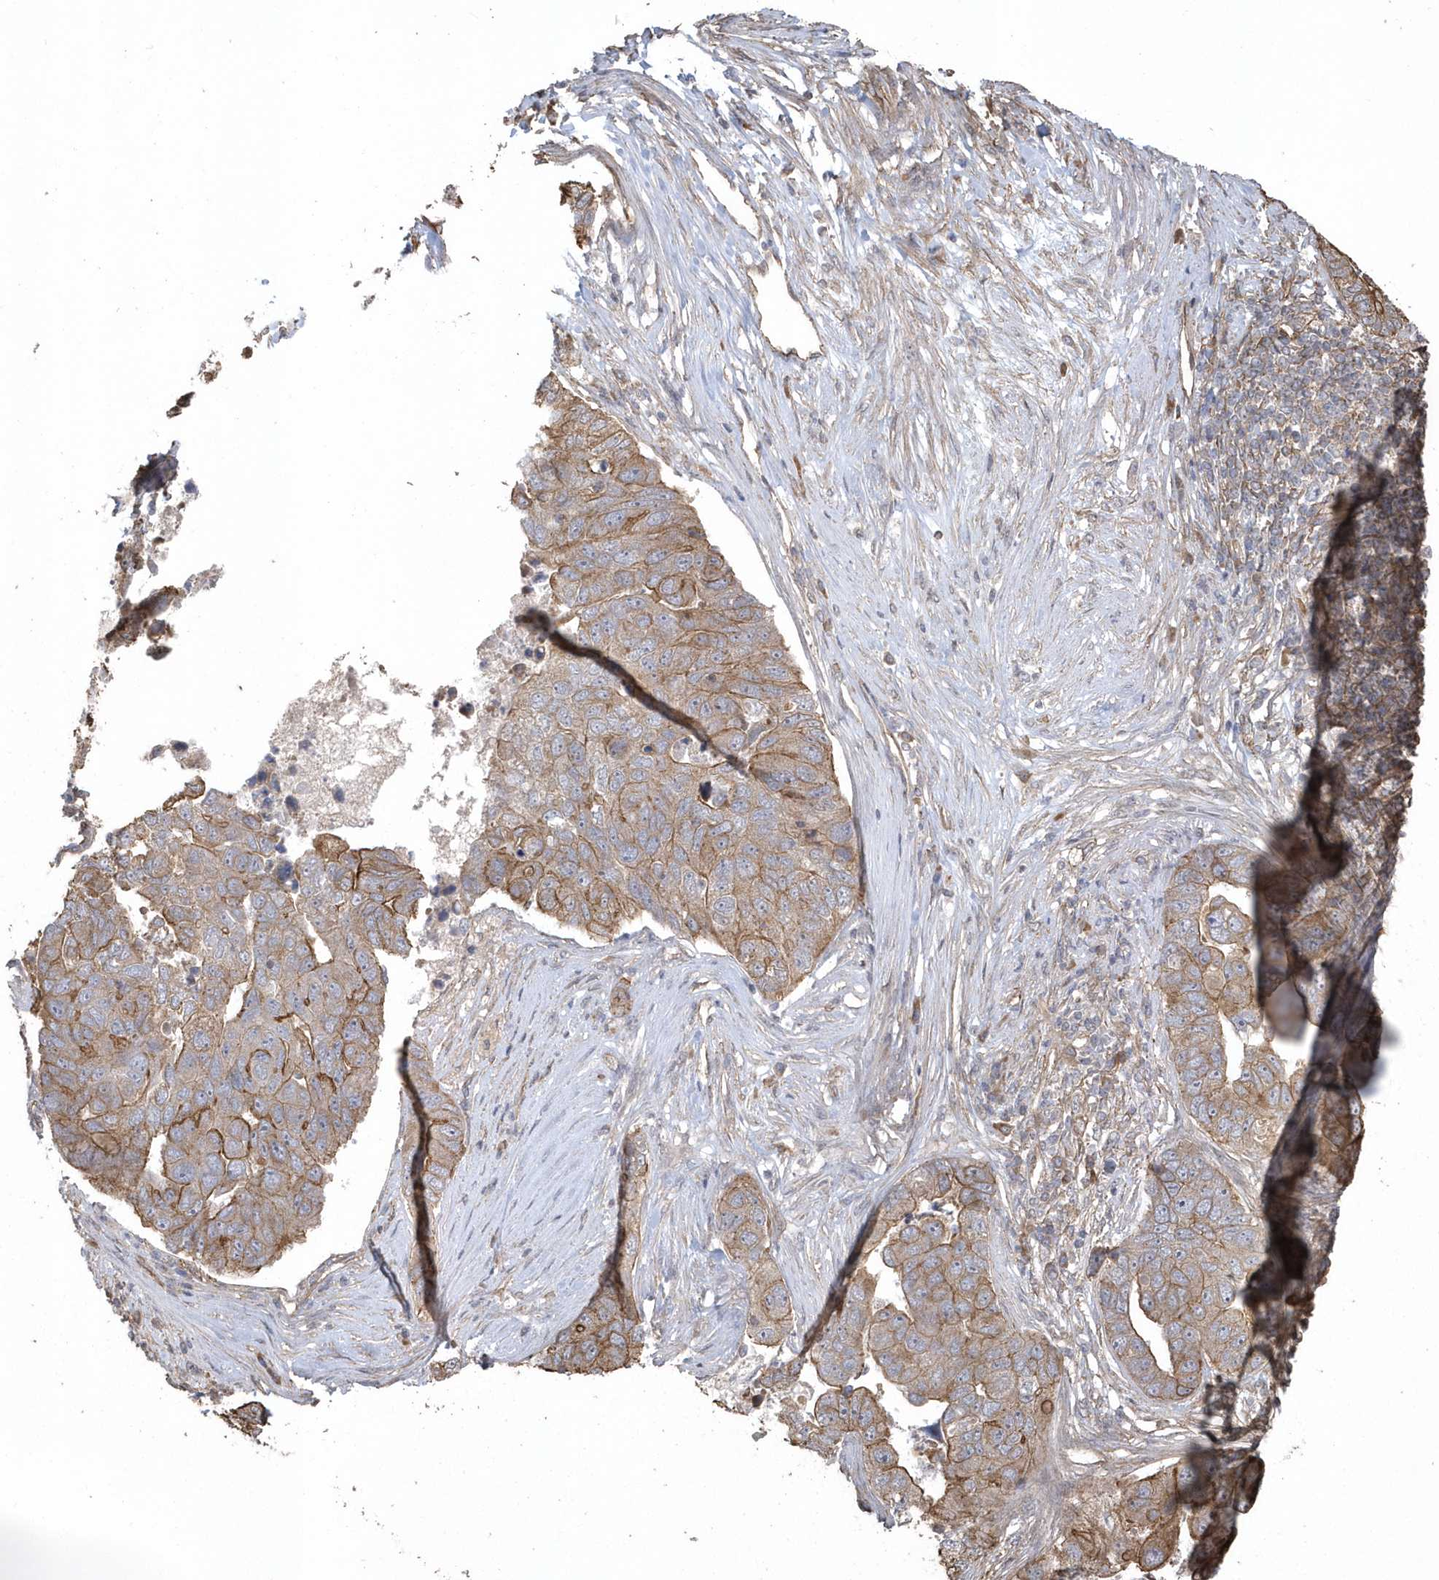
{"staining": {"intensity": "moderate", "quantity": ">75%", "location": "cytoplasmic/membranous"}, "tissue": "pancreatic cancer", "cell_type": "Tumor cells", "image_type": "cancer", "snomed": [{"axis": "morphology", "description": "Adenocarcinoma, NOS"}, {"axis": "topography", "description": "Pancreas"}], "caption": "Immunohistochemistry (IHC) staining of adenocarcinoma (pancreatic), which exhibits medium levels of moderate cytoplasmic/membranous positivity in about >75% of tumor cells indicating moderate cytoplasmic/membranous protein staining. The staining was performed using DAB (brown) for protein detection and nuclei were counterstained in hematoxylin (blue).", "gene": "HERPUD1", "patient": {"sex": "female", "age": 61}}